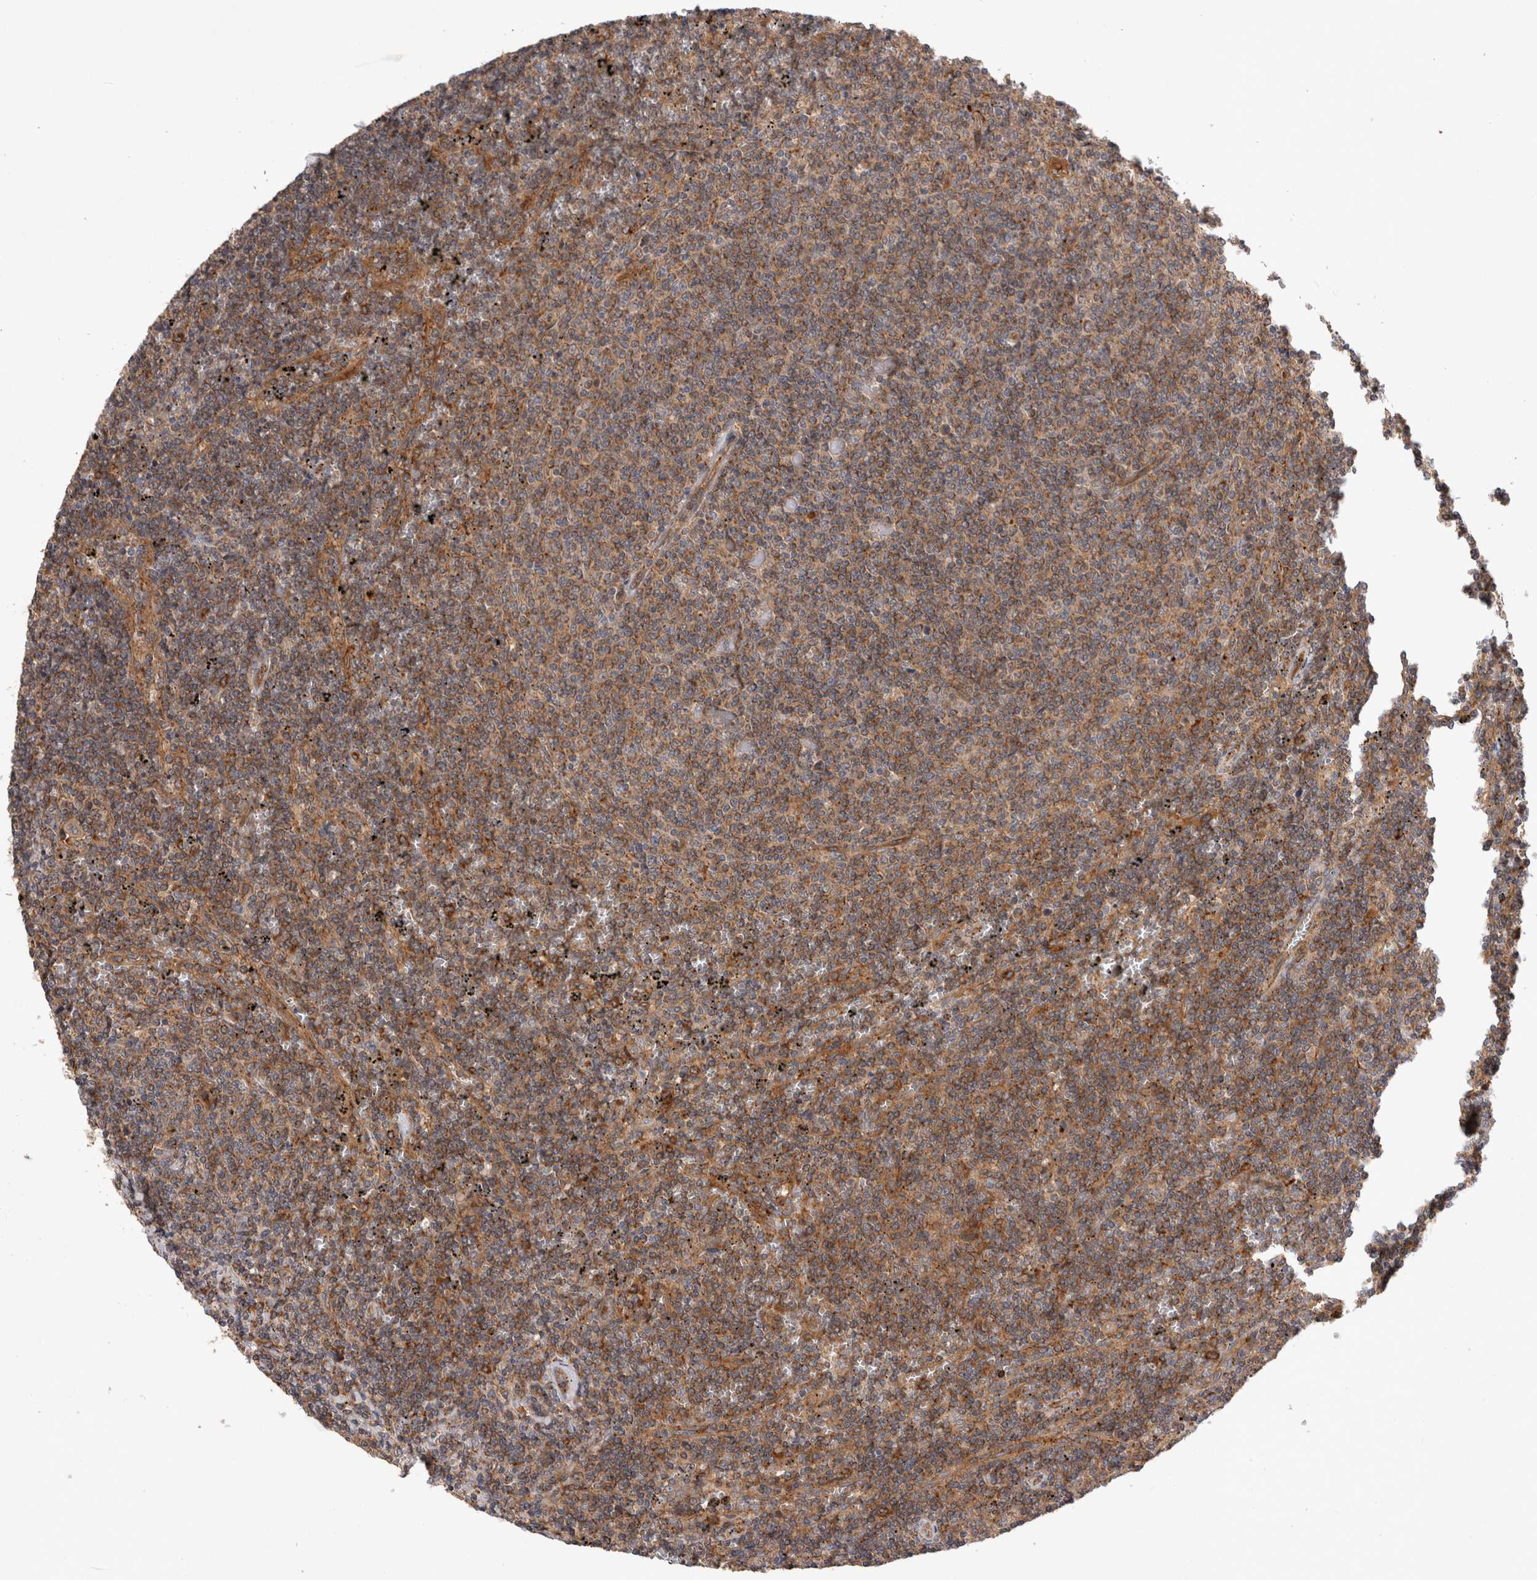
{"staining": {"intensity": "moderate", "quantity": ">75%", "location": "cytoplasmic/membranous"}, "tissue": "lymphoma", "cell_type": "Tumor cells", "image_type": "cancer", "snomed": [{"axis": "morphology", "description": "Malignant lymphoma, non-Hodgkin's type, Low grade"}, {"axis": "topography", "description": "Spleen"}], "caption": "Immunohistochemistry (IHC) photomicrograph of human low-grade malignant lymphoma, non-Hodgkin's type stained for a protein (brown), which shows medium levels of moderate cytoplasmic/membranous staining in about >75% of tumor cells.", "gene": "BNIP2", "patient": {"sex": "female", "age": 50}}